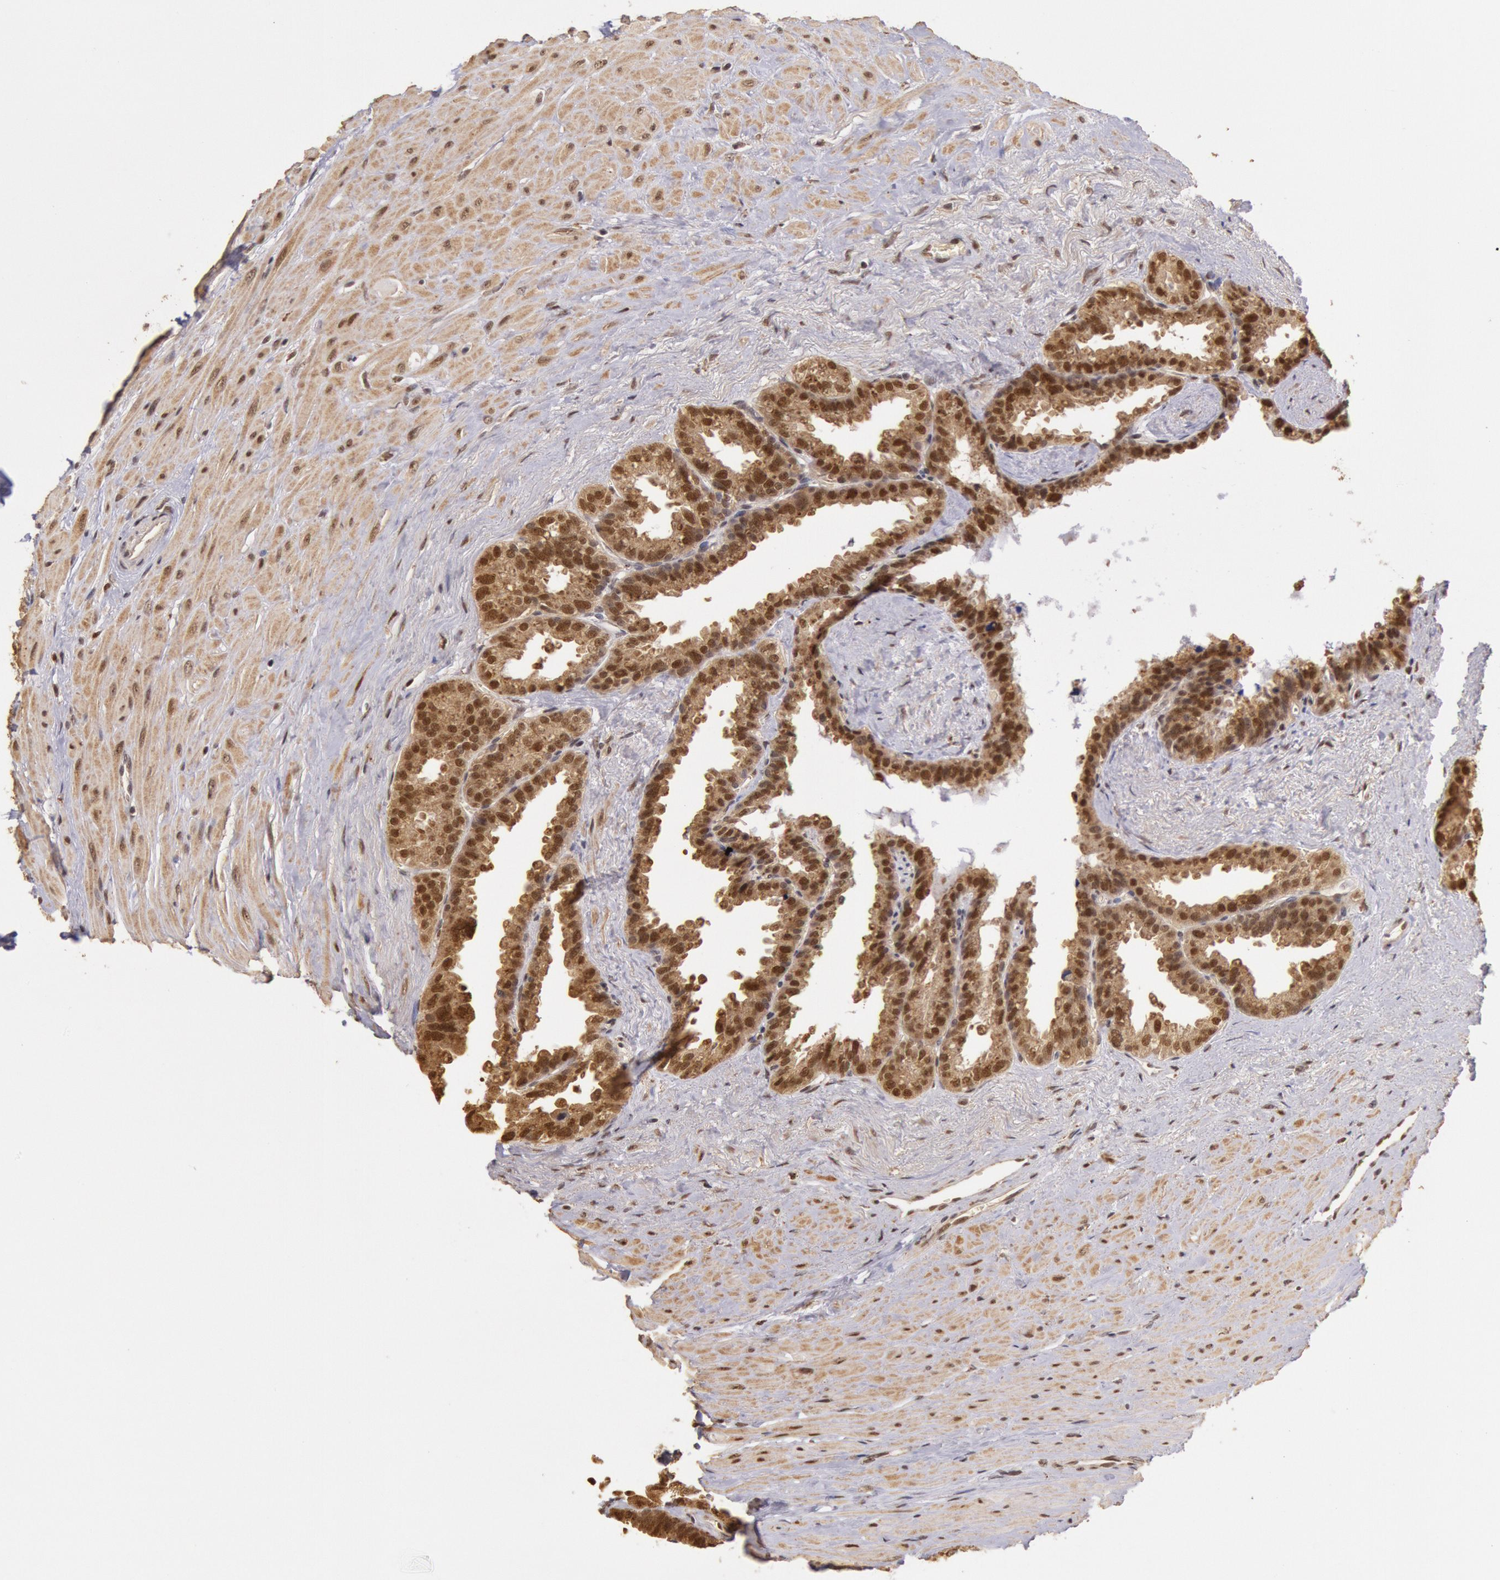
{"staining": {"intensity": "moderate", "quantity": ">75%", "location": "cytoplasmic/membranous,nuclear"}, "tissue": "seminal vesicle", "cell_type": "Glandular cells", "image_type": "normal", "snomed": [{"axis": "morphology", "description": "Normal tissue, NOS"}, {"axis": "topography", "description": "Prostate"}, {"axis": "topography", "description": "Seminal veicle"}], "caption": "Immunohistochemical staining of benign seminal vesicle exhibits moderate cytoplasmic/membranous,nuclear protein staining in approximately >75% of glandular cells. The staining was performed using DAB (3,3'-diaminobenzidine) to visualize the protein expression in brown, while the nuclei were stained in blue with hematoxylin (Magnification: 20x).", "gene": "LIG4", "patient": {"sex": "male", "age": 63}}